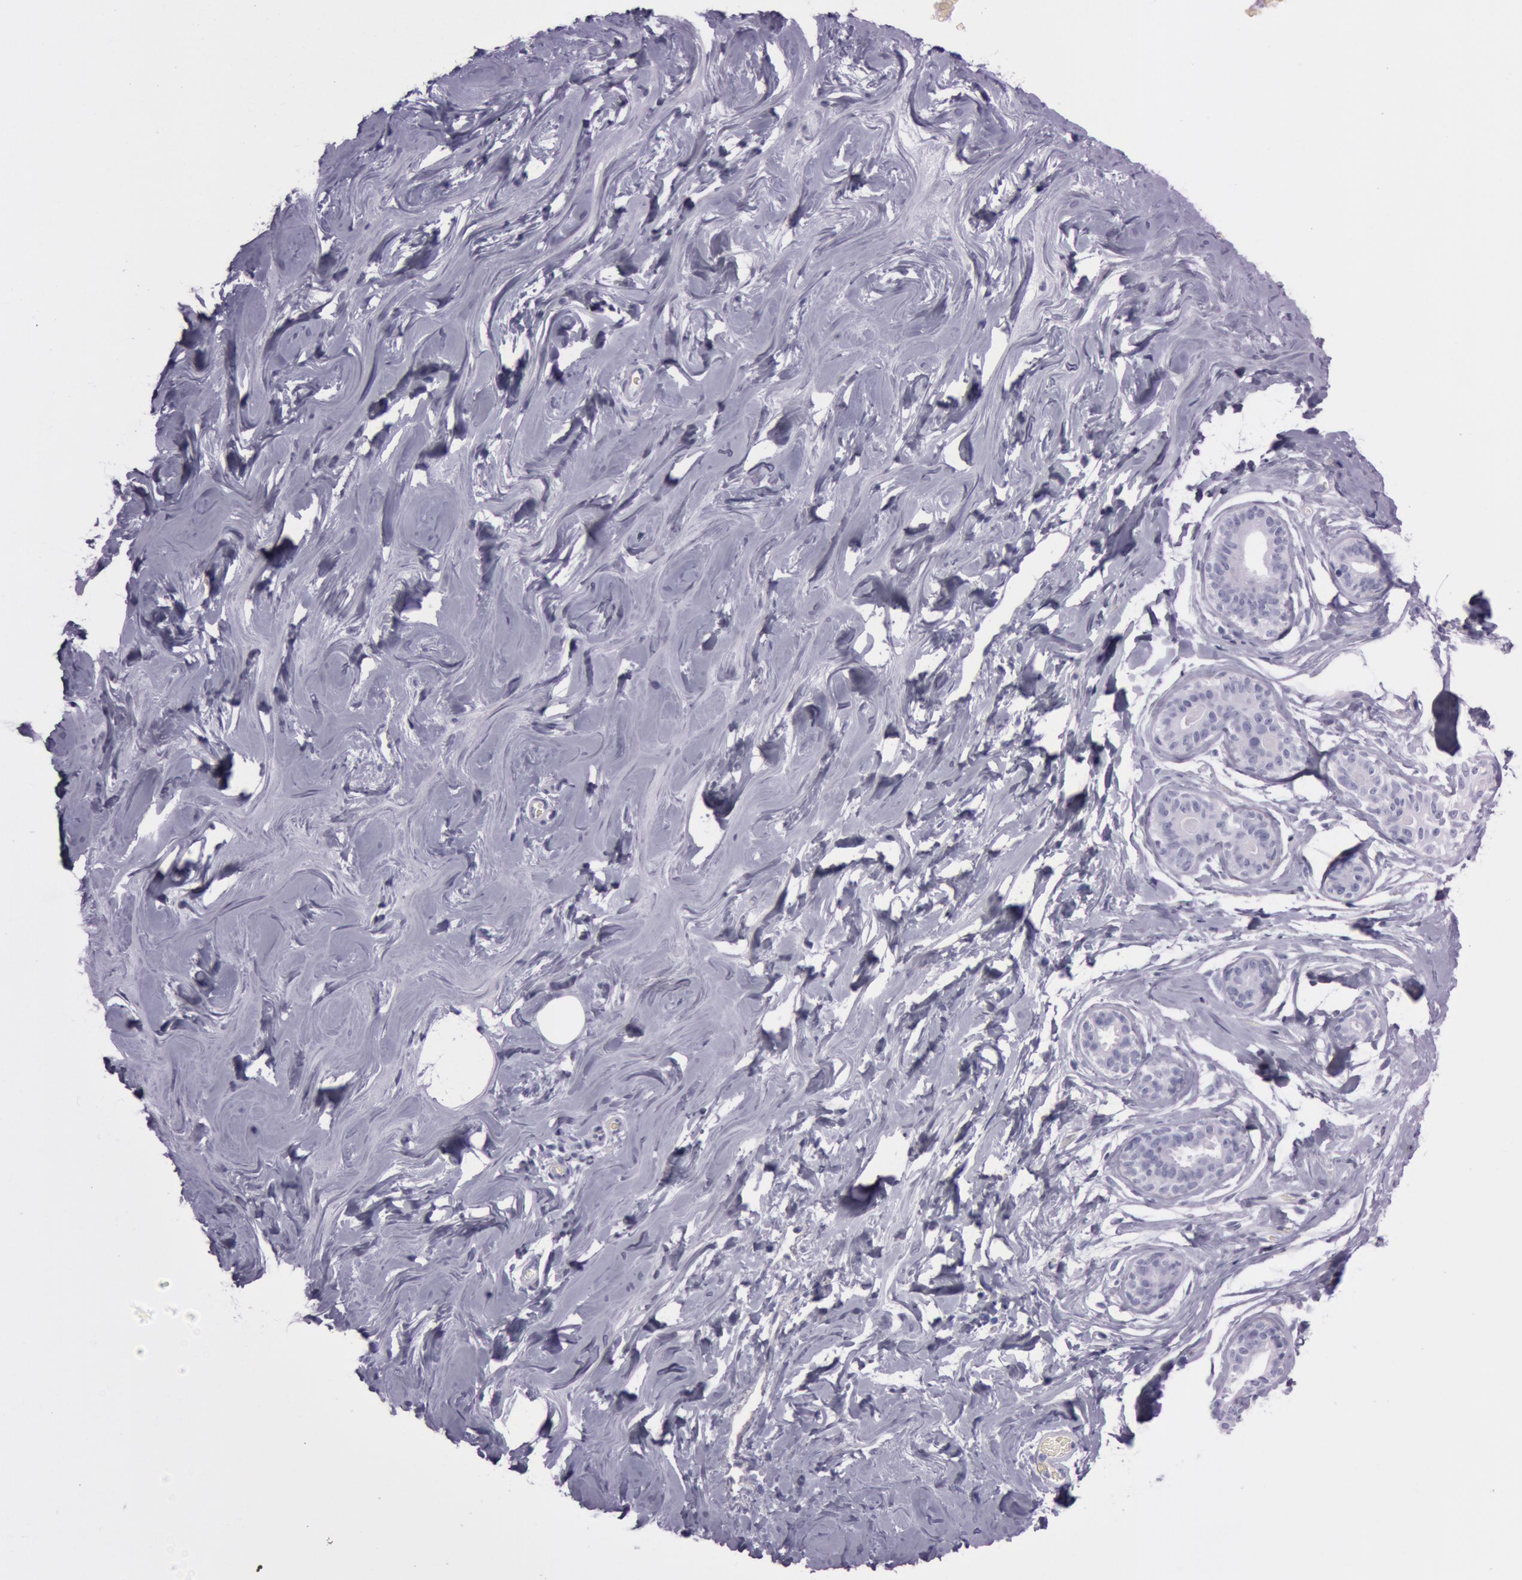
{"staining": {"intensity": "negative", "quantity": "none", "location": "none"}, "tissue": "breast", "cell_type": "Adipocytes", "image_type": "normal", "snomed": [{"axis": "morphology", "description": "Normal tissue, NOS"}, {"axis": "morphology", "description": "Fibrosis, NOS"}, {"axis": "topography", "description": "Breast"}], "caption": "Protein analysis of unremarkable breast reveals no significant staining in adipocytes.", "gene": "S100A7", "patient": {"sex": "female", "age": 39}}